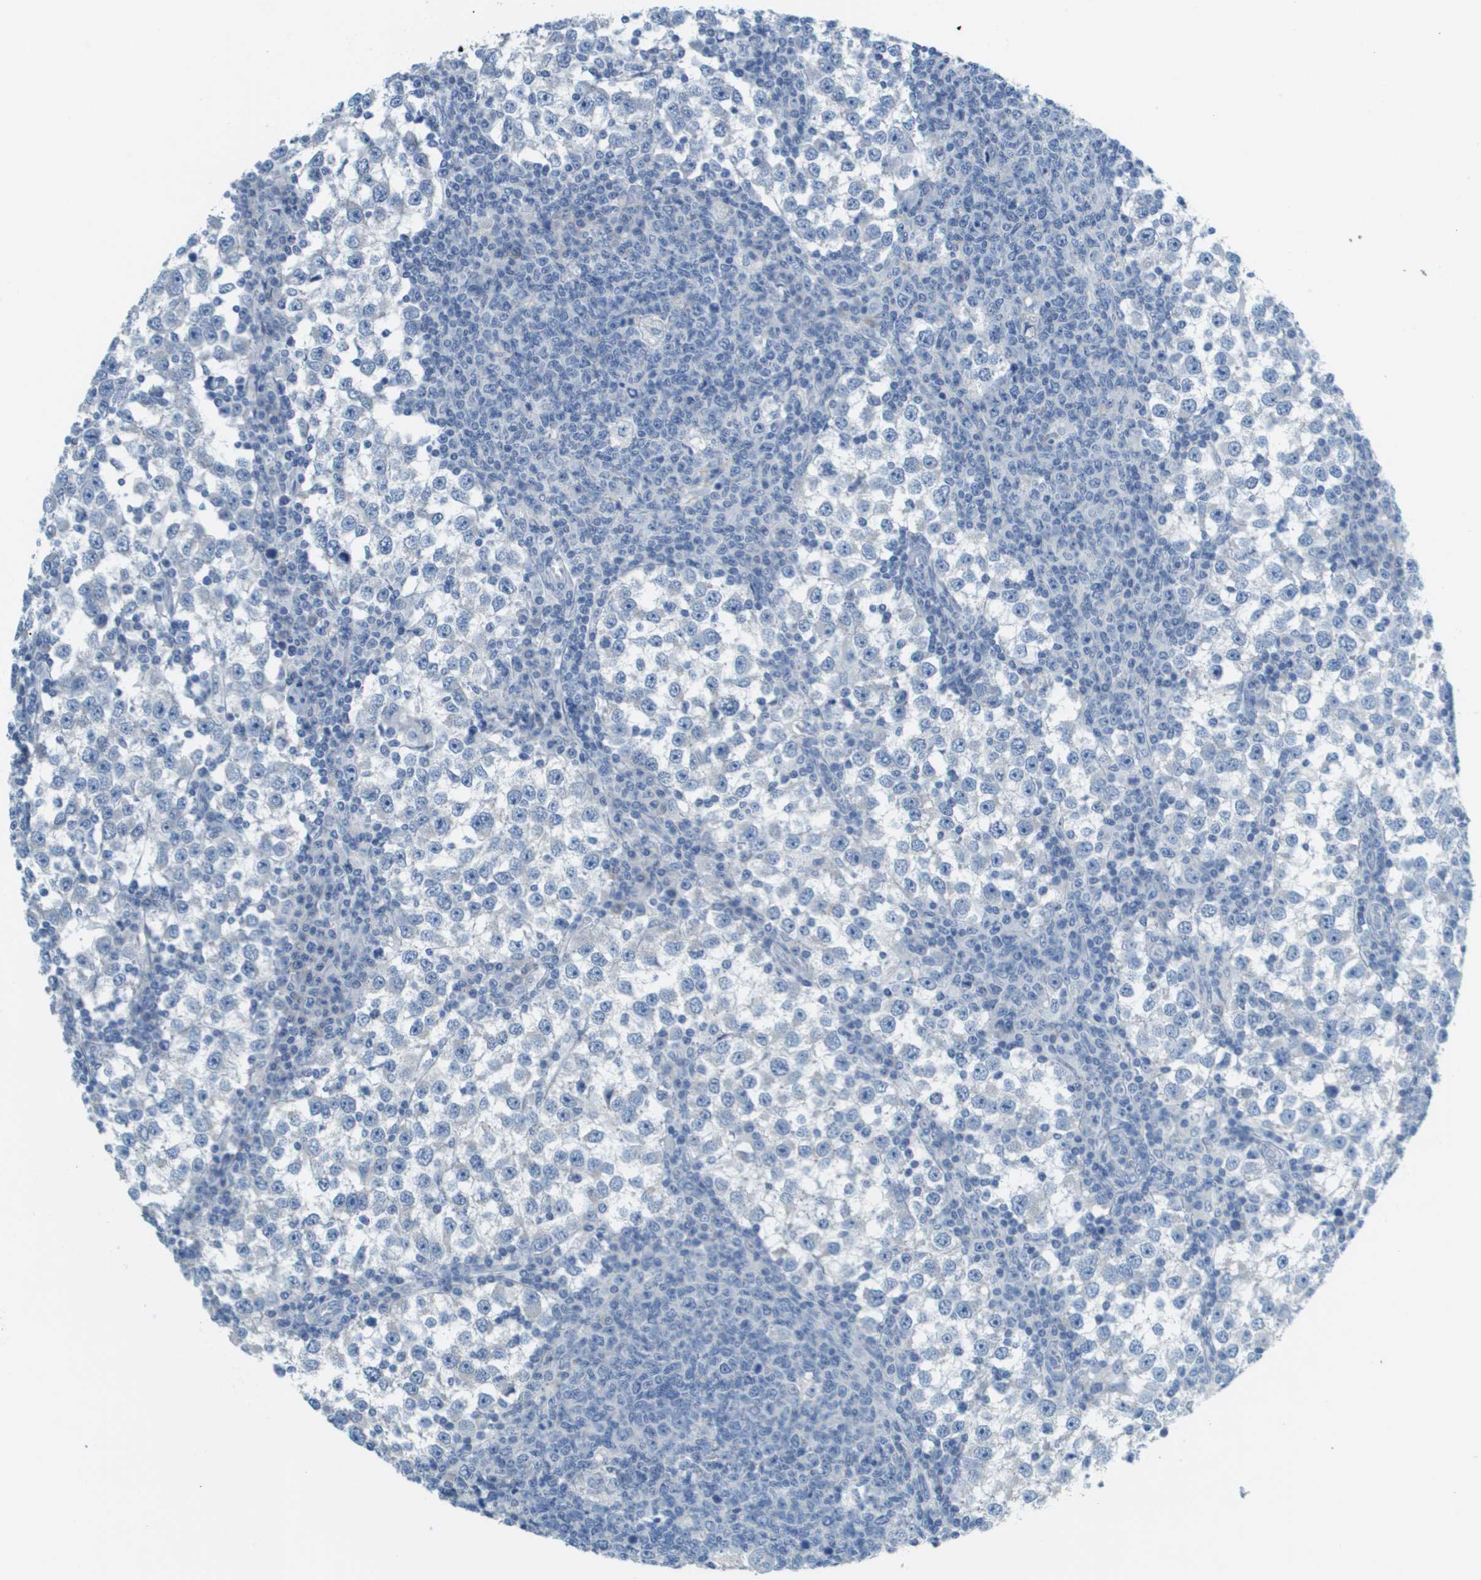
{"staining": {"intensity": "negative", "quantity": "none", "location": "none"}, "tissue": "testis cancer", "cell_type": "Tumor cells", "image_type": "cancer", "snomed": [{"axis": "morphology", "description": "Seminoma, NOS"}, {"axis": "topography", "description": "Testis"}], "caption": "IHC image of seminoma (testis) stained for a protein (brown), which demonstrates no positivity in tumor cells.", "gene": "PTGDR2", "patient": {"sex": "male", "age": 65}}